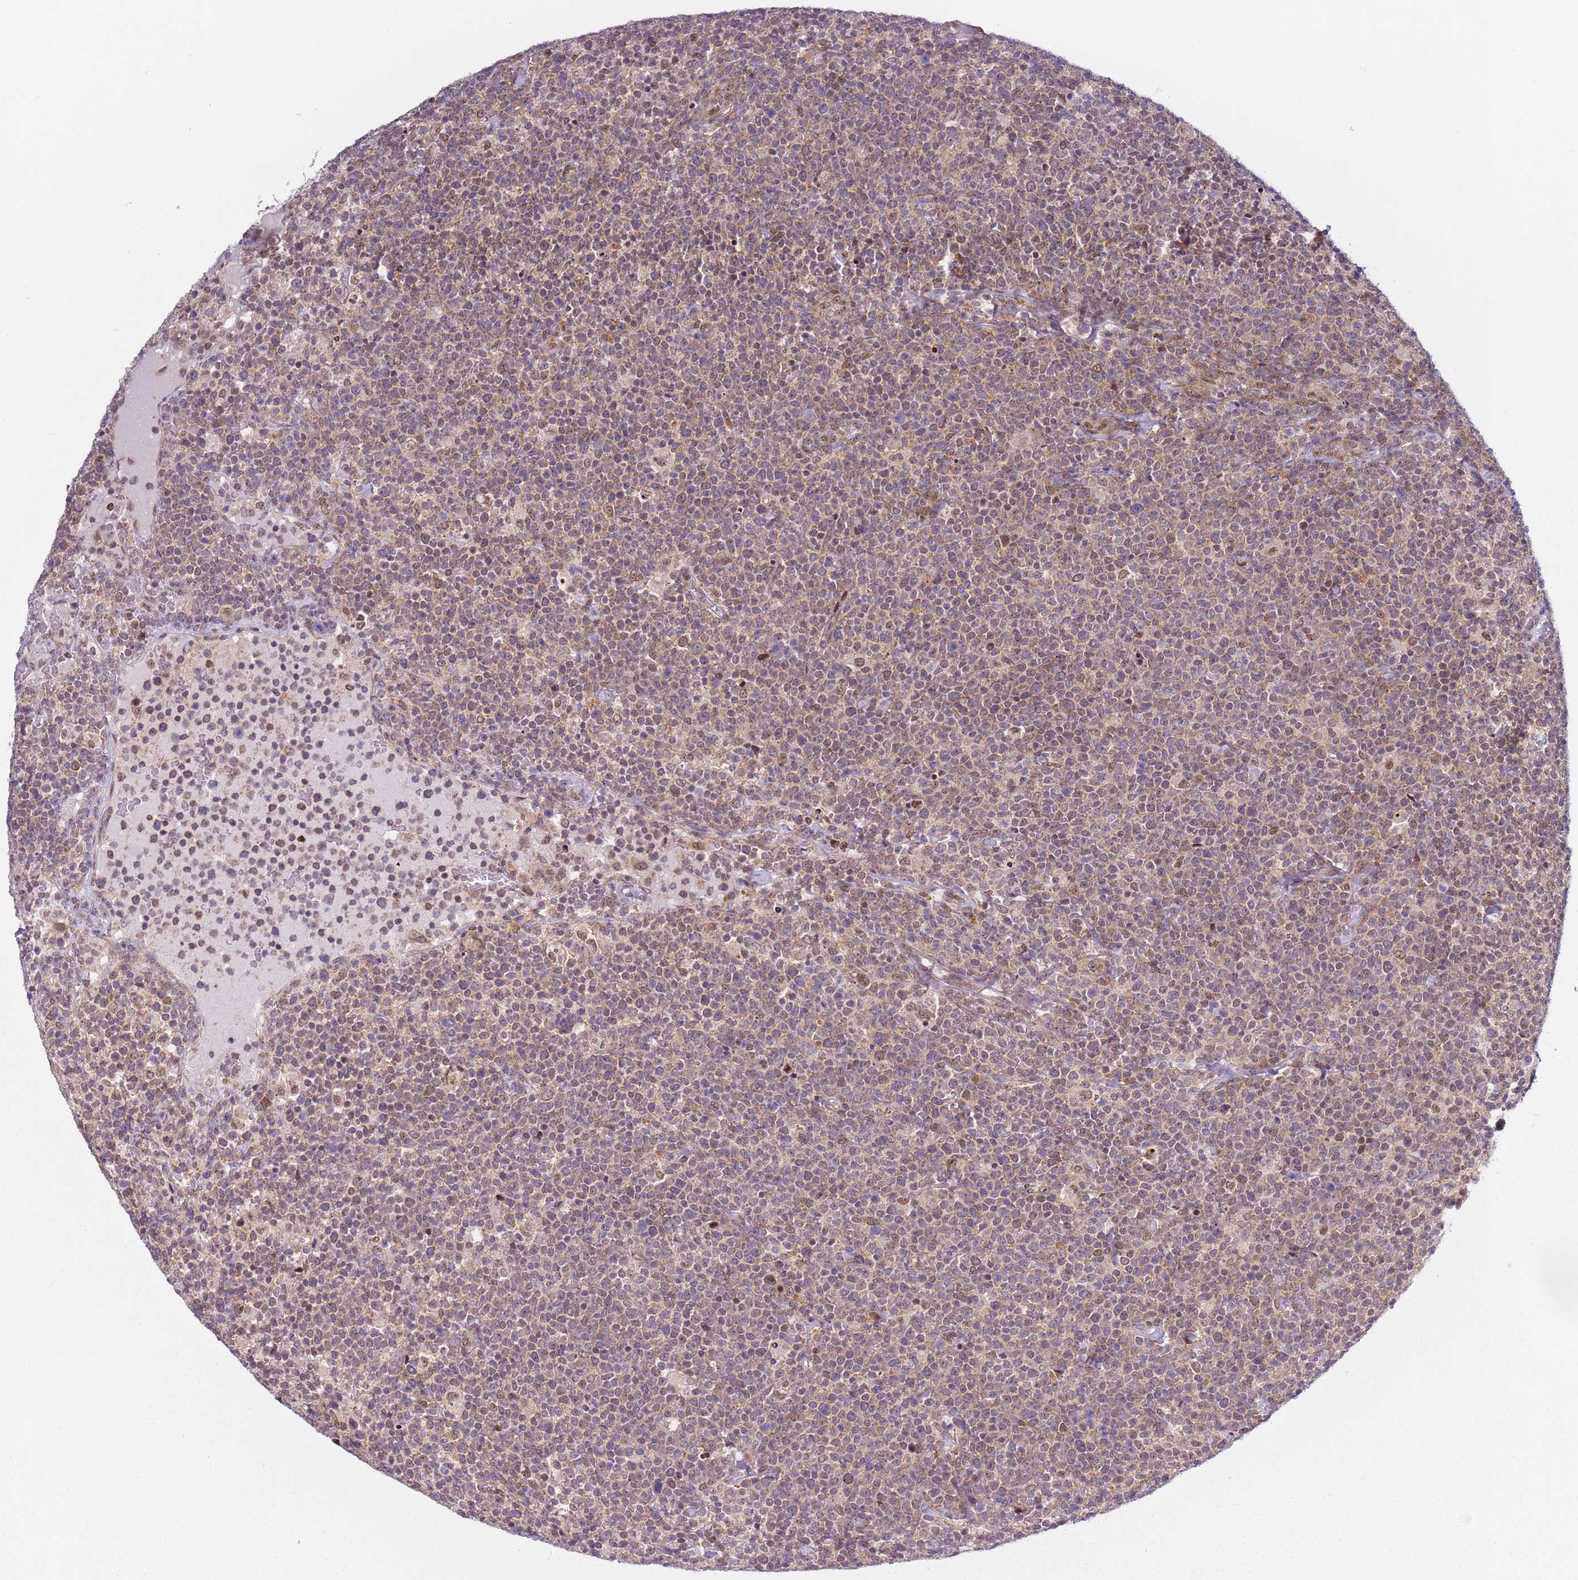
{"staining": {"intensity": "weak", "quantity": "25%-75%", "location": "cytoplasmic/membranous"}, "tissue": "lymphoma", "cell_type": "Tumor cells", "image_type": "cancer", "snomed": [{"axis": "morphology", "description": "Malignant lymphoma, non-Hodgkin's type, High grade"}, {"axis": "topography", "description": "Lymph node"}], "caption": "Malignant lymphoma, non-Hodgkin's type (high-grade) stained for a protein (brown) shows weak cytoplasmic/membranous positive positivity in approximately 25%-75% of tumor cells.", "gene": "SLC25A32", "patient": {"sex": "male", "age": 61}}